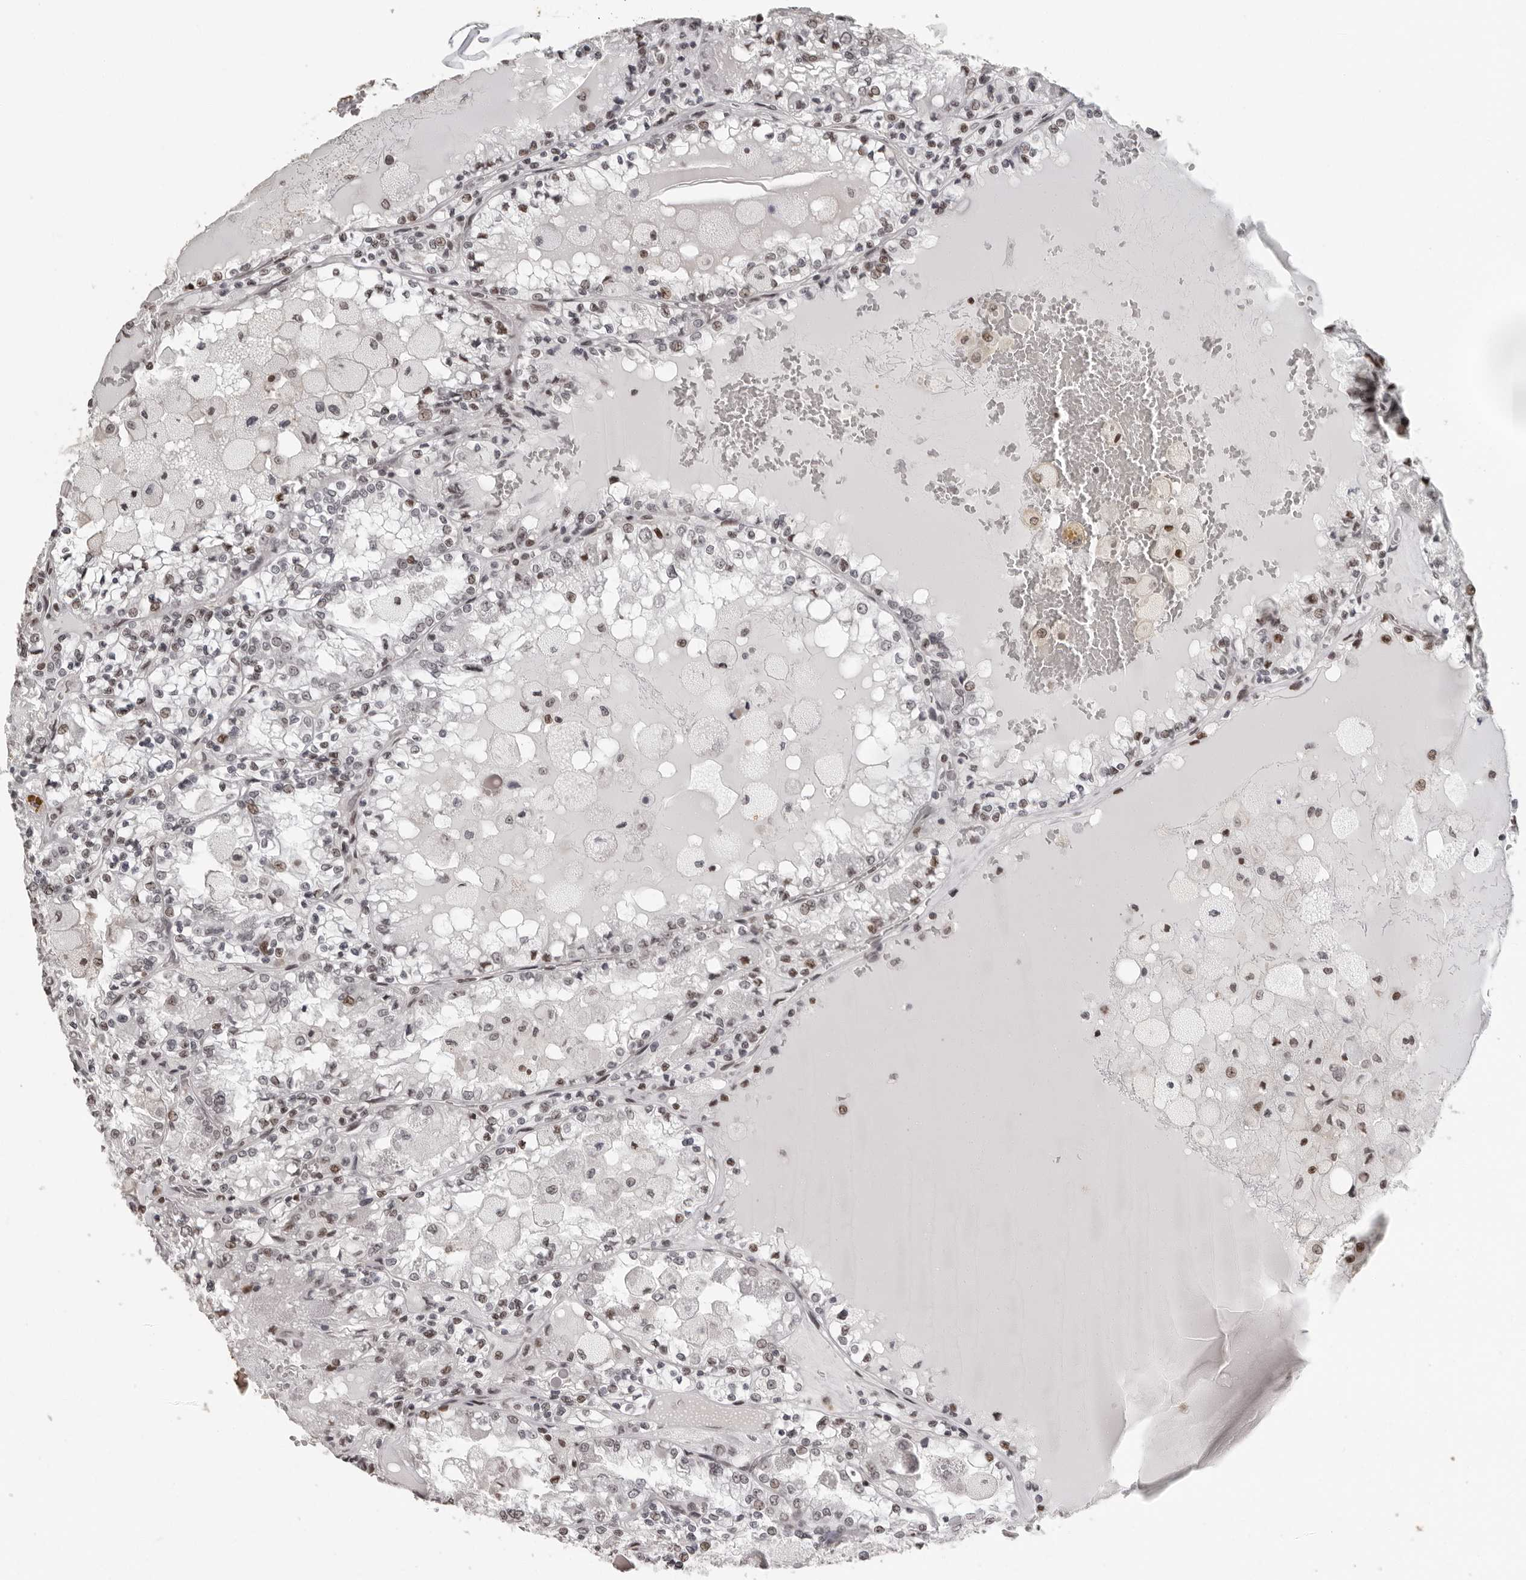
{"staining": {"intensity": "weak", "quantity": "<25%", "location": "nuclear"}, "tissue": "renal cancer", "cell_type": "Tumor cells", "image_type": "cancer", "snomed": [{"axis": "morphology", "description": "Adenocarcinoma, NOS"}, {"axis": "topography", "description": "Kidney"}], "caption": "Tumor cells show no significant protein positivity in renal cancer (adenocarcinoma).", "gene": "ORC1", "patient": {"sex": "female", "age": 56}}